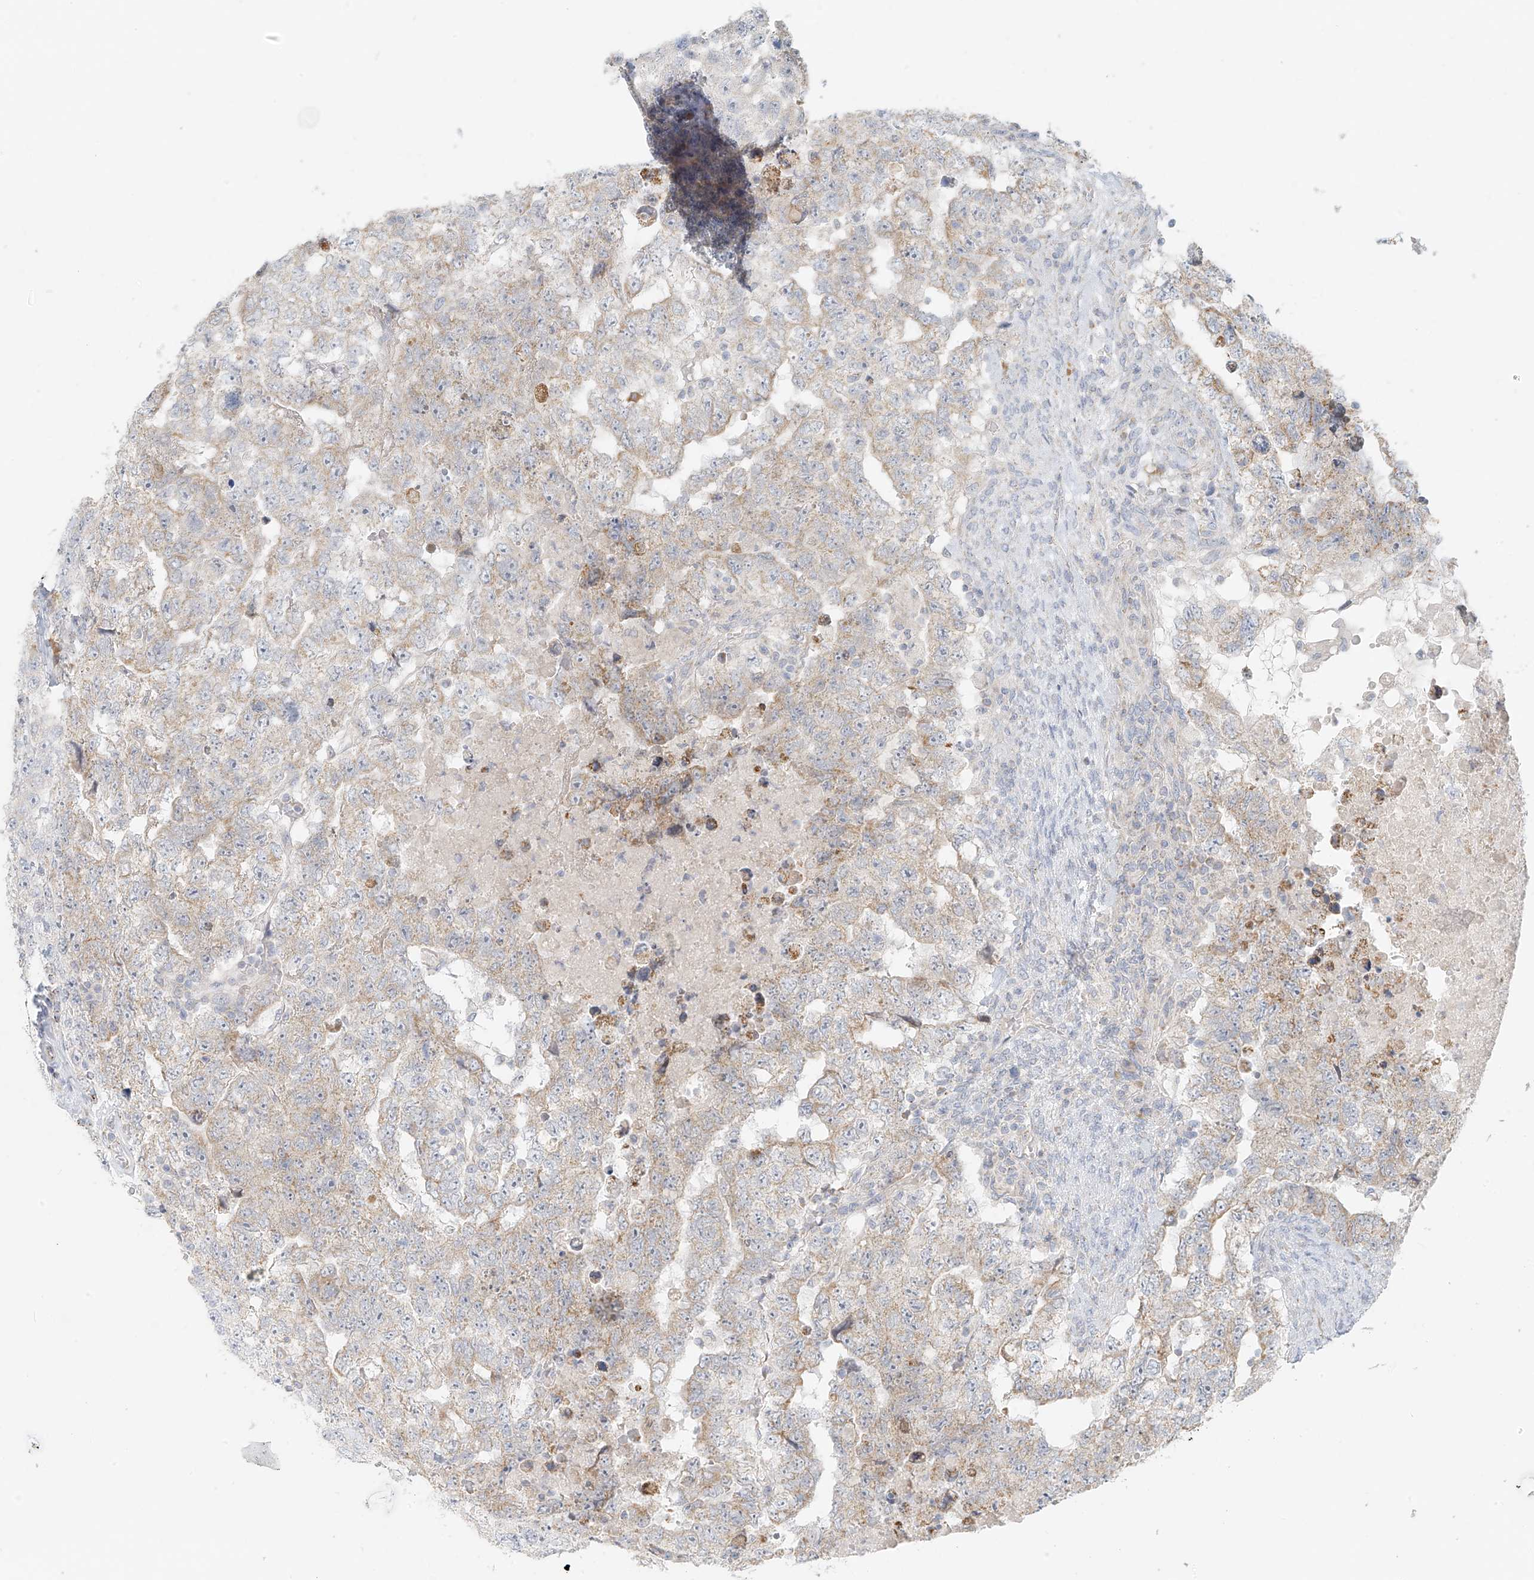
{"staining": {"intensity": "weak", "quantity": "25%-75%", "location": "cytoplasmic/membranous"}, "tissue": "testis cancer", "cell_type": "Tumor cells", "image_type": "cancer", "snomed": [{"axis": "morphology", "description": "Carcinoma, Embryonal, NOS"}, {"axis": "topography", "description": "Testis"}], "caption": "Immunohistochemistry (IHC) image of human testis cancer stained for a protein (brown), which reveals low levels of weak cytoplasmic/membranous staining in approximately 25%-75% of tumor cells.", "gene": "UST", "patient": {"sex": "male", "age": 36}}